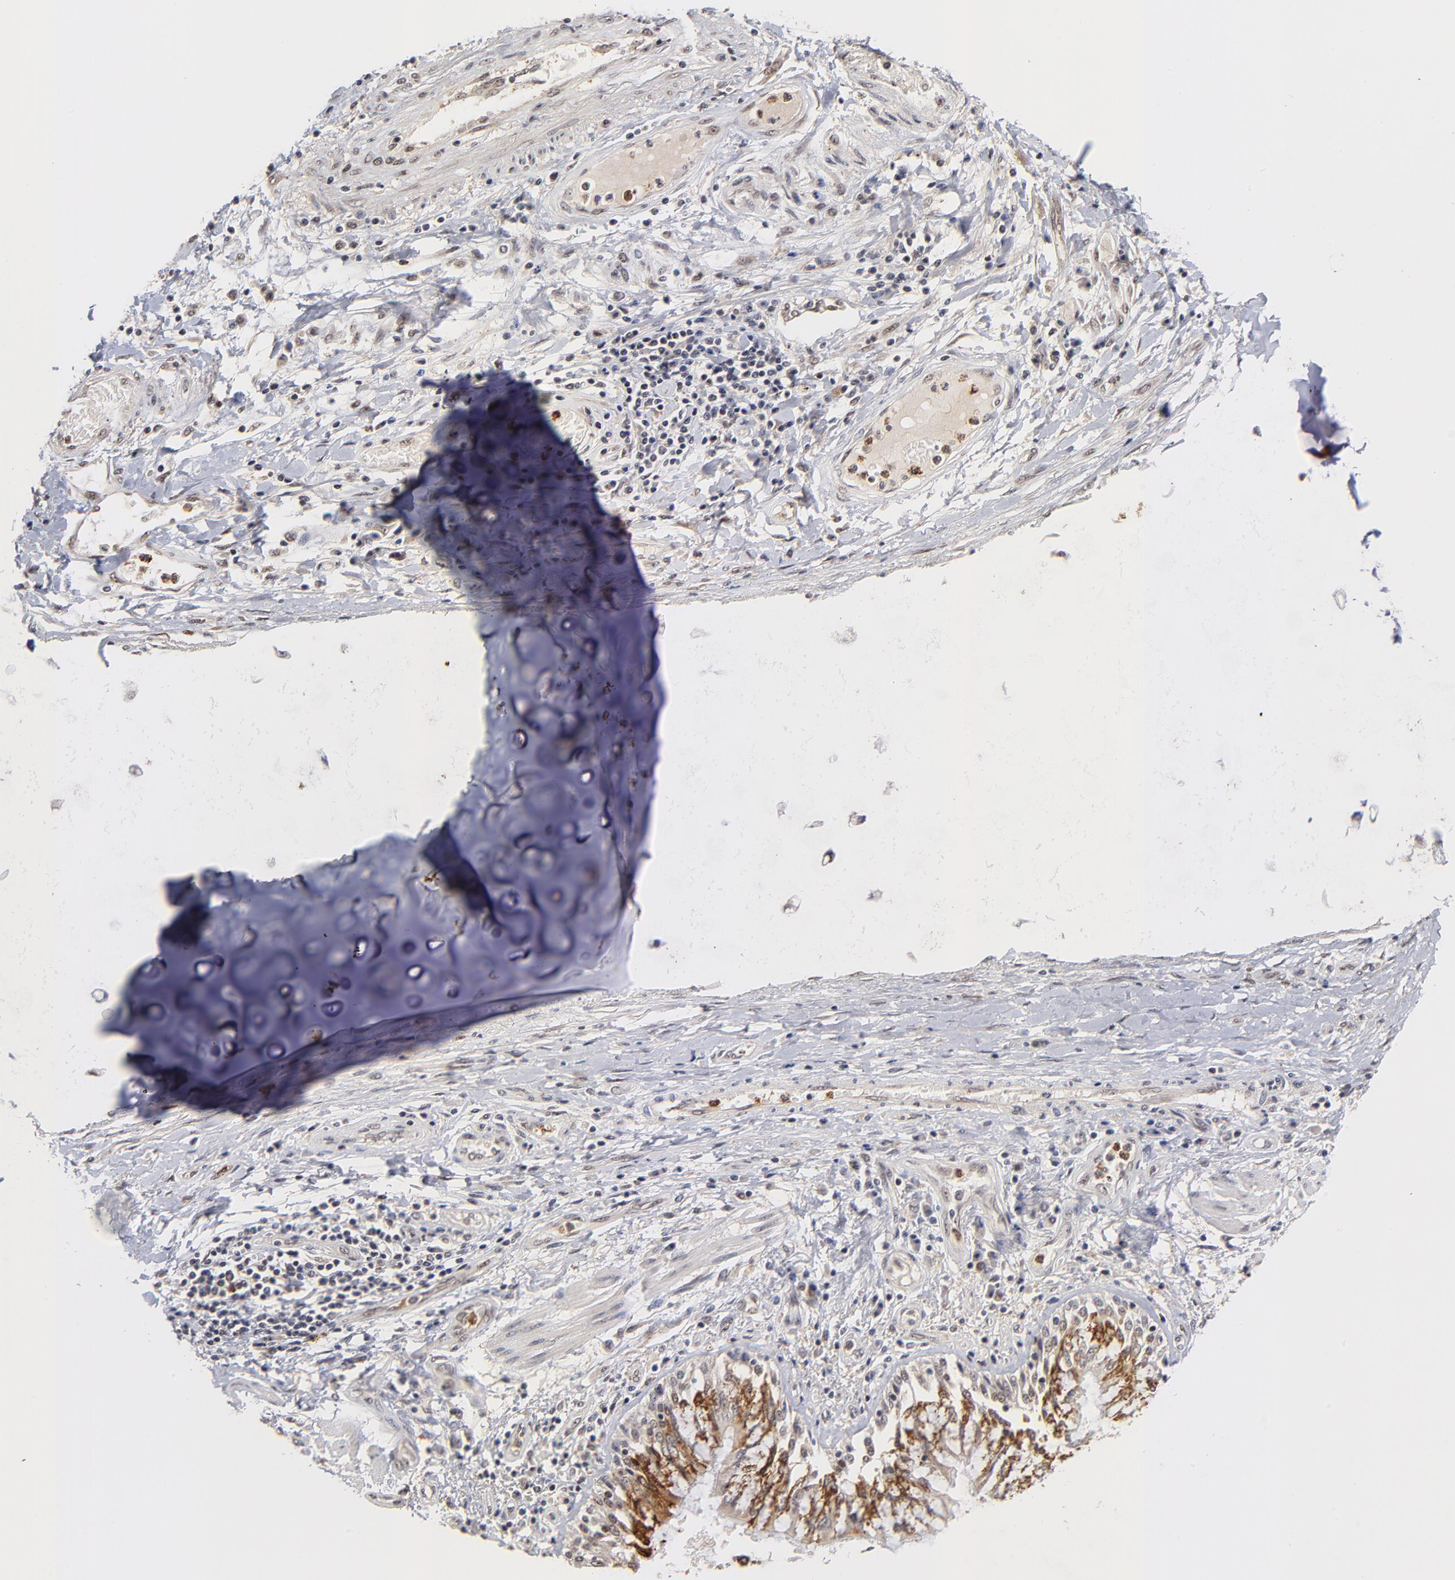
{"staining": {"intensity": "moderate", "quantity": "25%-75%", "location": "nuclear"}, "tissue": "adipose tissue", "cell_type": "Adipocytes", "image_type": "normal", "snomed": [{"axis": "morphology", "description": "Normal tissue, NOS"}, {"axis": "morphology", "description": "Adenocarcinoma, NOS"}, {"axis": "topography", "description": "Cartilage tissue"}, {"axis": "topography", "description": "Lung"}], "caption": "A medium amount of moderate nuclear expression is identified in approximately 25%-75% of adipocytes in normal adipose tissue.", "gene": "ZNF419", "patient": {"sex": "female", "age": 67}}